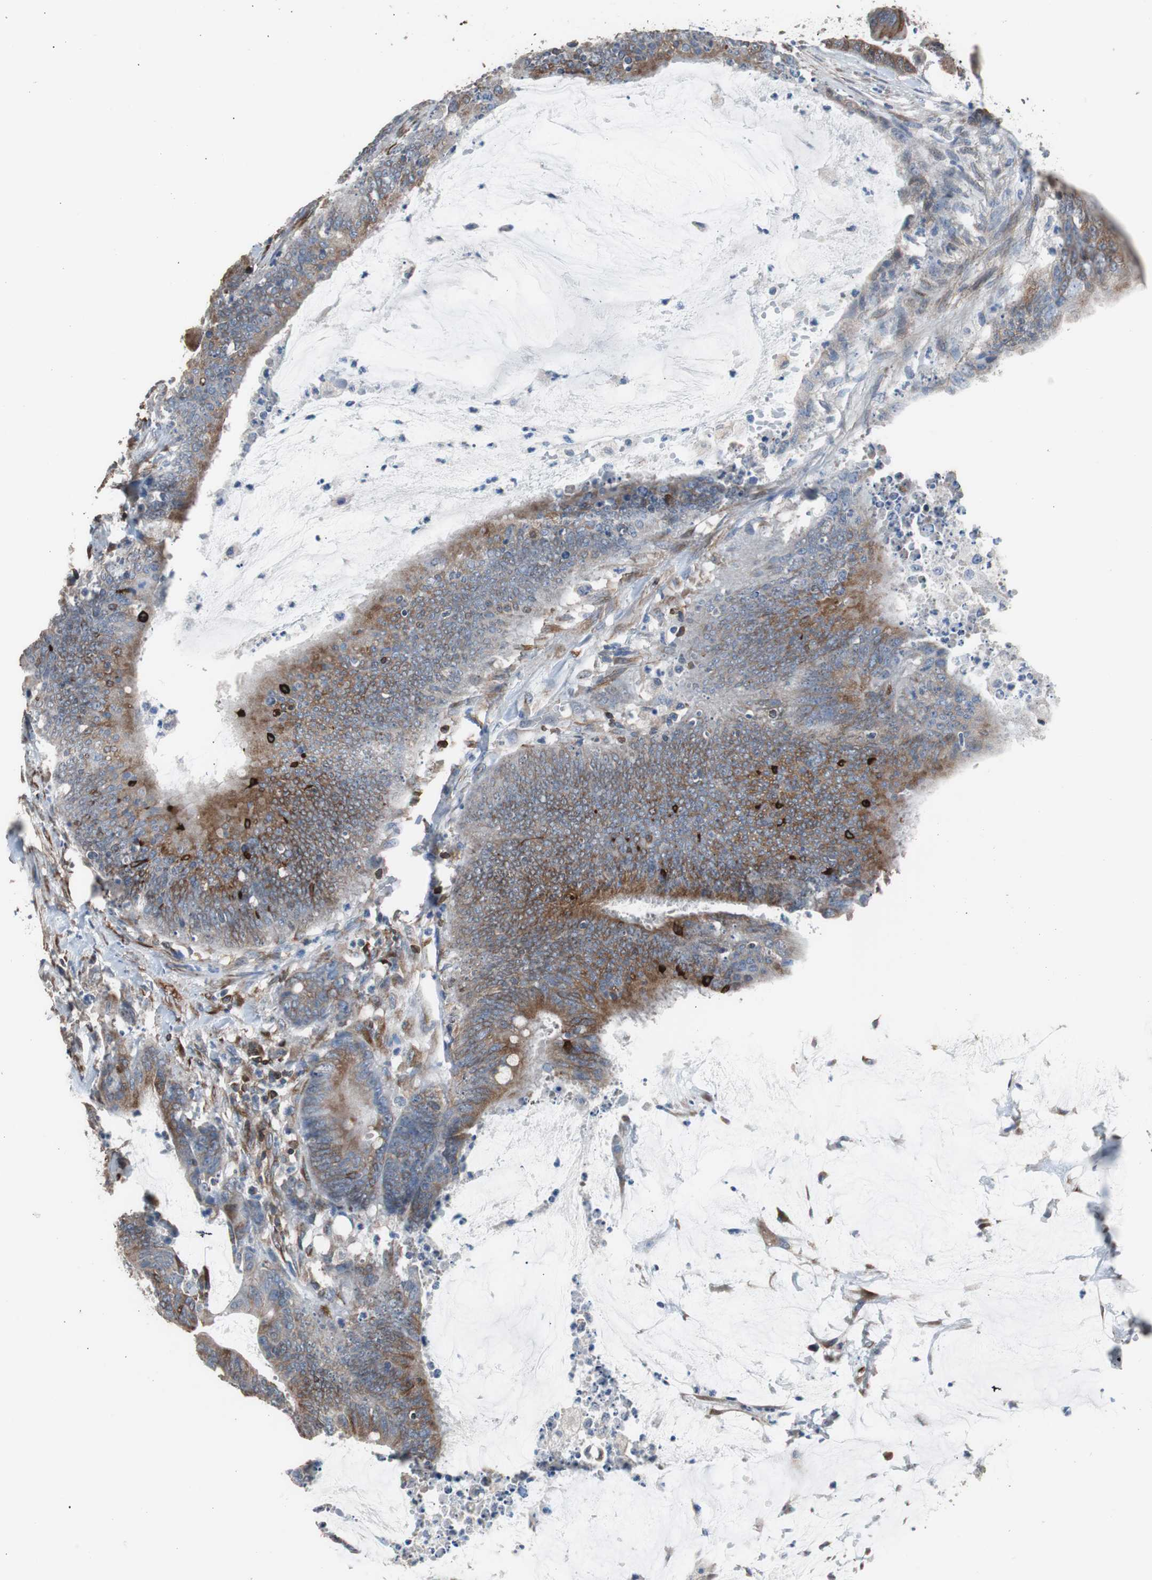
{"staining": {"intensity": "strong", "quantity": ">75%", "location": "cytoplasmic/membranous"}, "tissue": "colorectal cancer", "cell_type": "Tumor cells", "image_type": "cancer", "snomed": [{"axis": "morphology", "description": "Adenocarcinoma, NOS"}, {"axis": "topography", "description": "Rectum"}], "caption": "Colorectal cancer (adenocarcinoma) was stained to show a protein in brown. There is high levels of strong cytoplasmic/membranous positivity in approximately >75% of tumor cells.", "gene": "PBXIP1", "patient": {"sex": "female", "age": 66}}